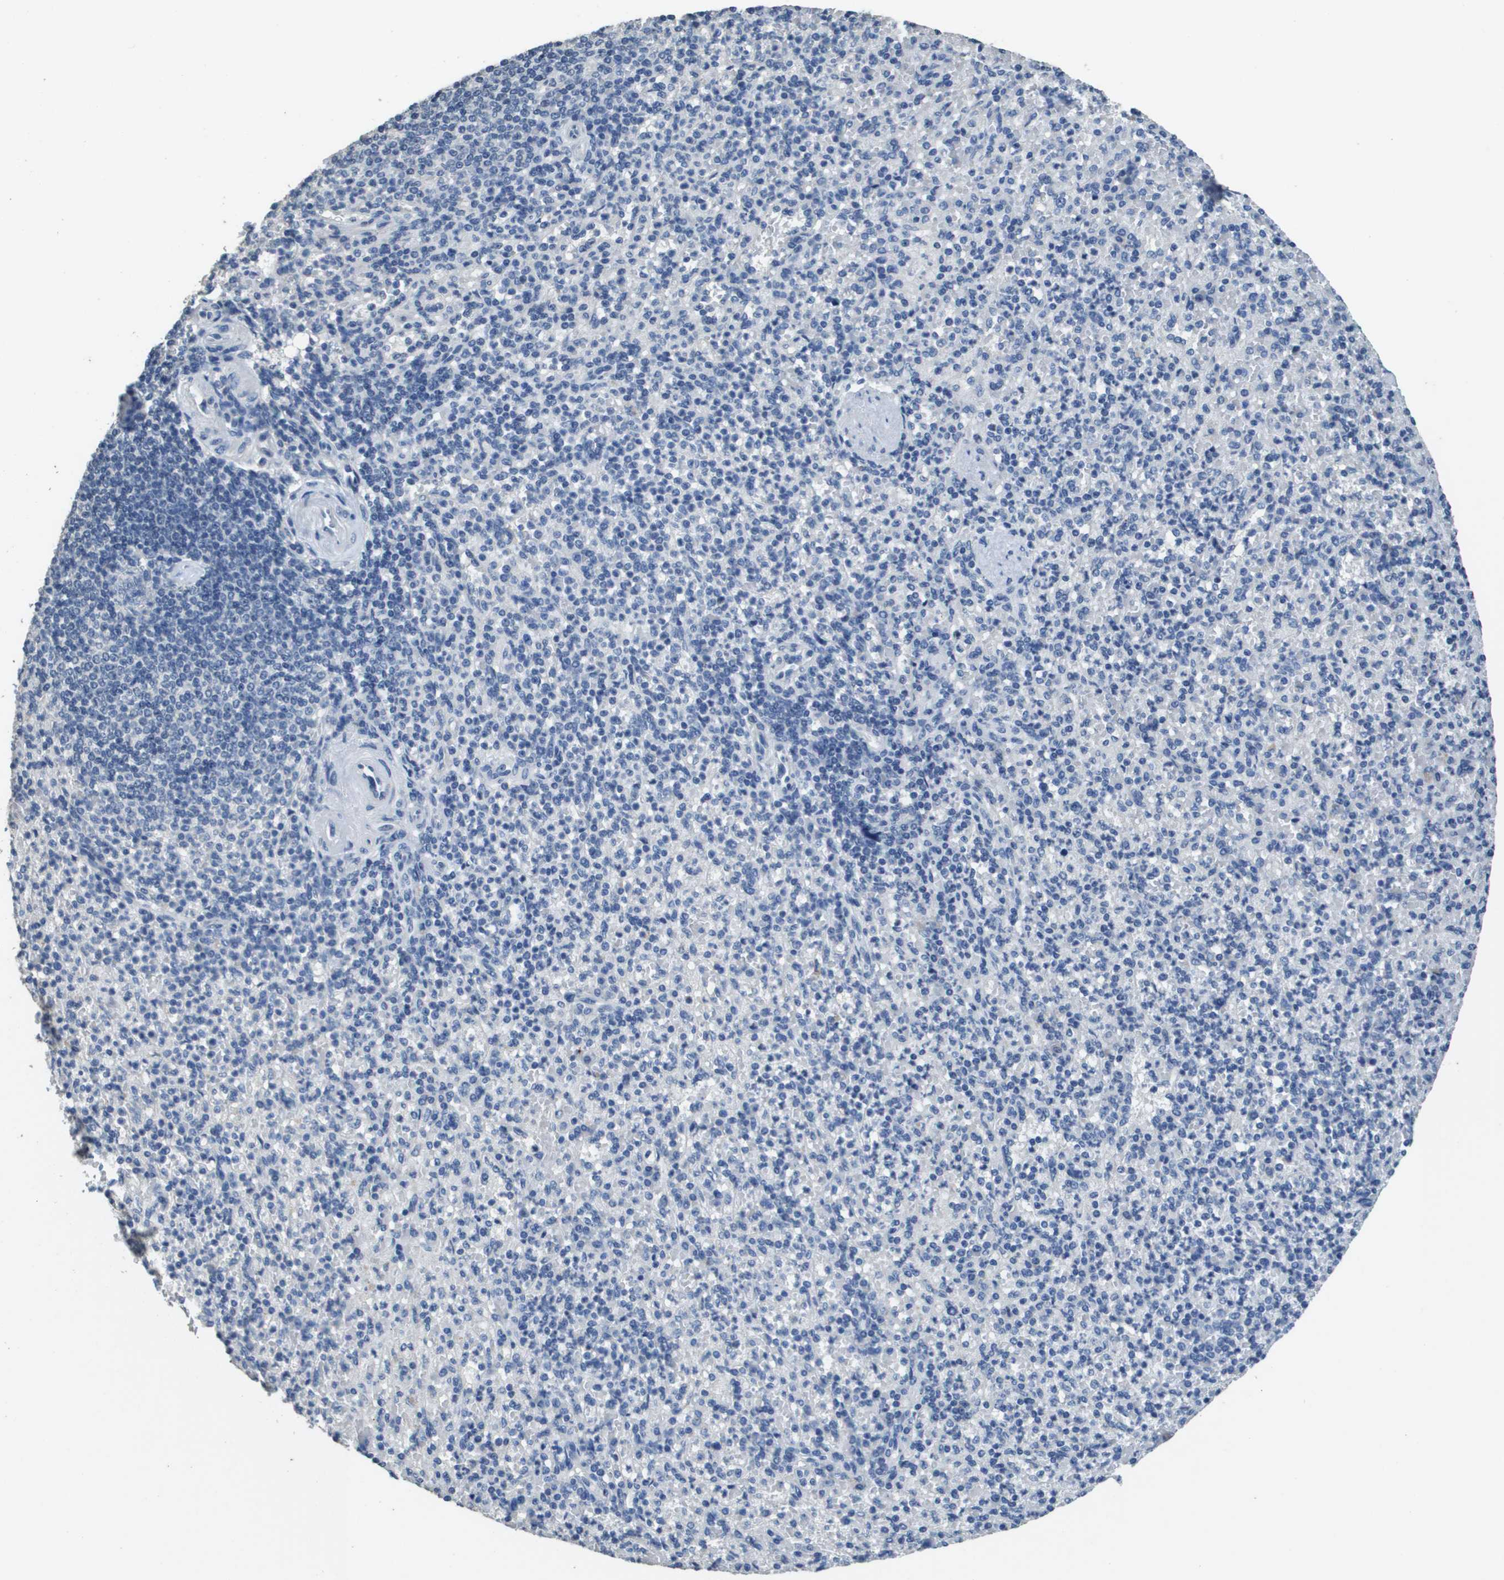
{"staining": {"intensity": "negative", "quantity": "none", "location": "none"}, "tissue": "spleen", "cell_type": "Cells in red pulp", "image_type": "normal", "snomed": [{"axis": "morphology", "description": "Normal tissue, NOS"}, {"axis": "topography", "description": "Spleen"}], "caption": "Human spleen stained for a protein using IHC exhibits no staining in cells in red pulp.", "gene": "MT3", "patient": {"sex": "female", "age": 74}}